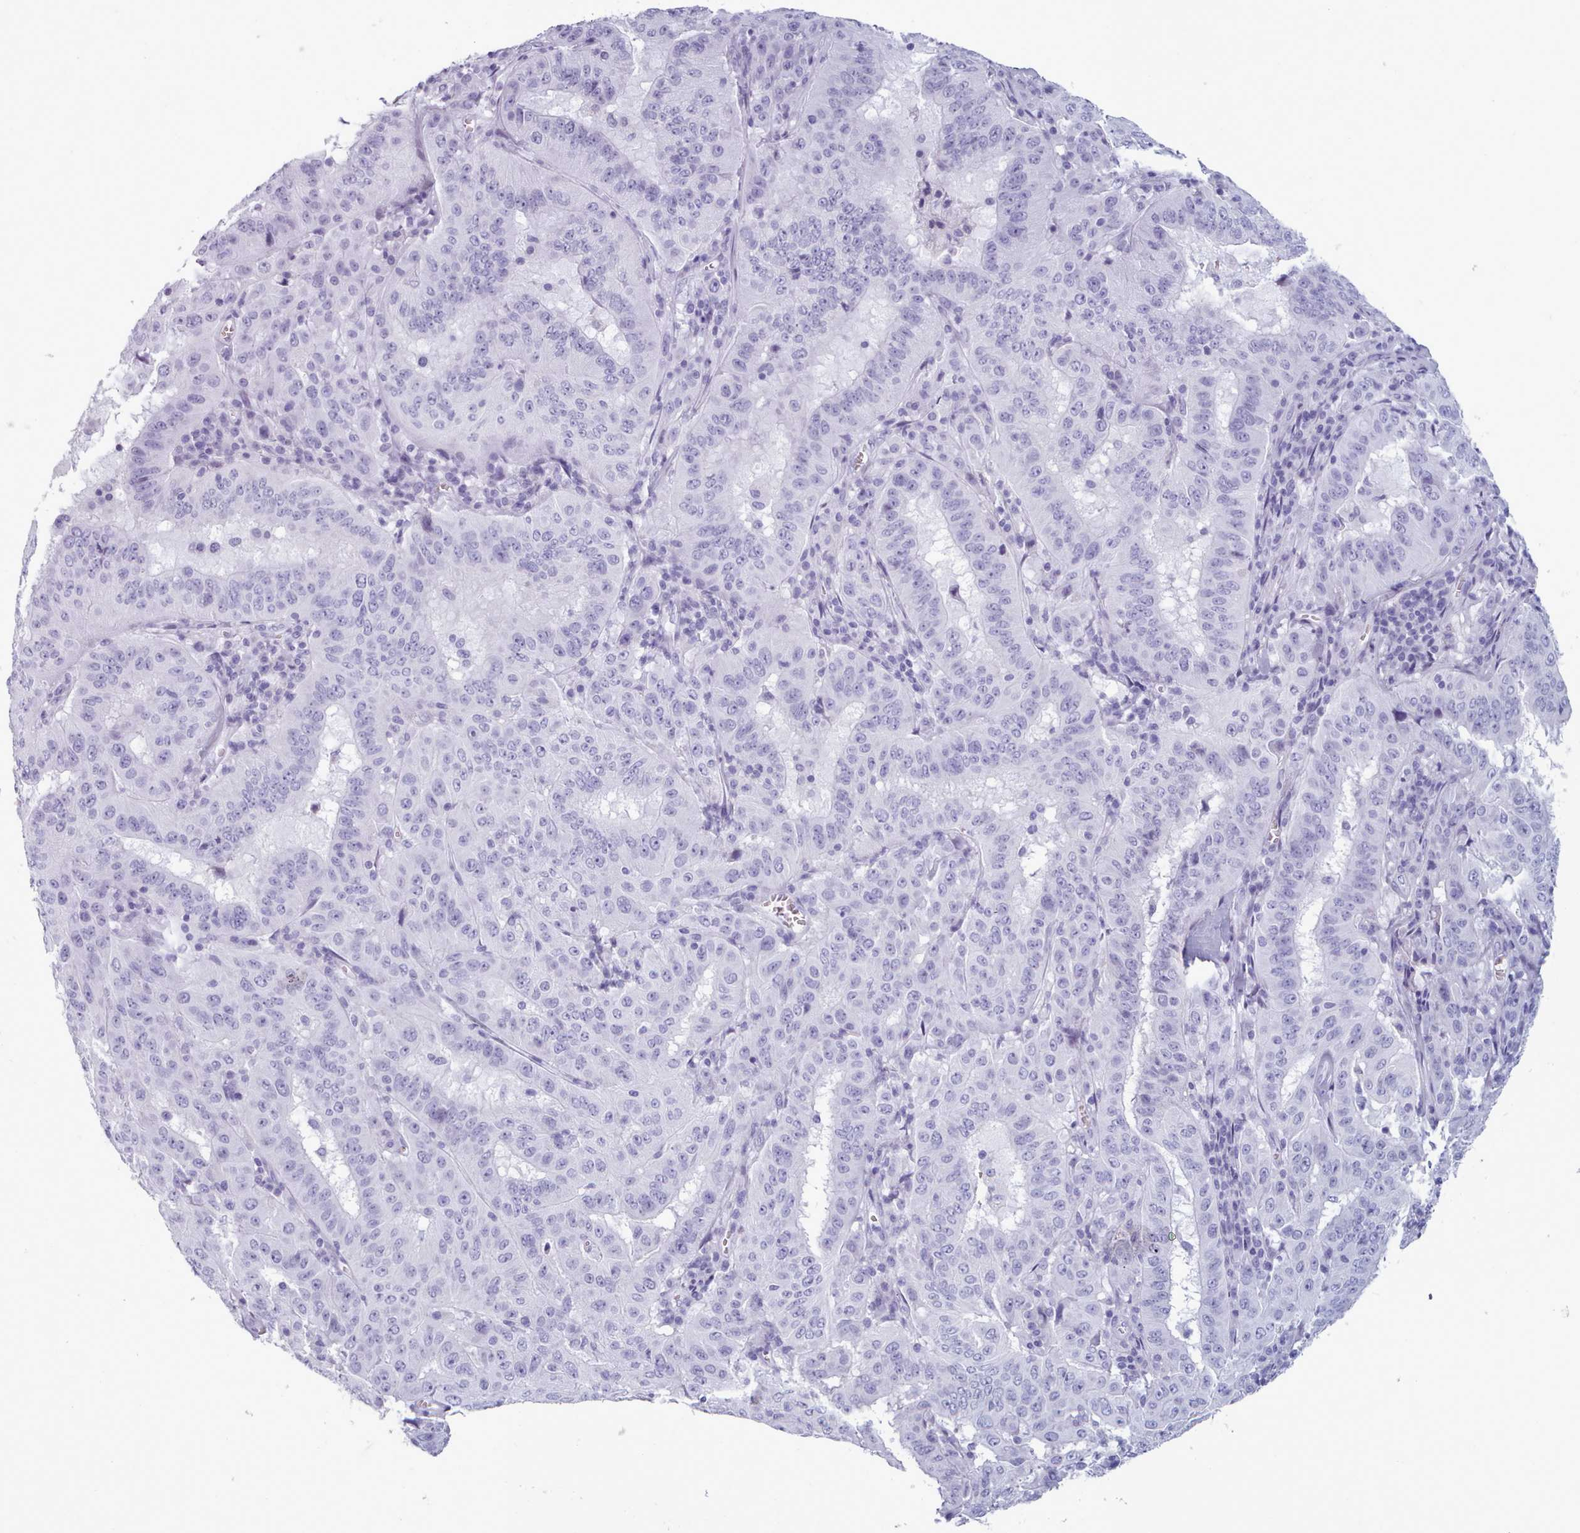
{"staining": {"intensity": "negative", "quantity": "none", "location": "none"}, "tissue": "pancreatic cancer", "cell_type": "Tumor cells", "image_type": "cancer", "snomed": [{"axis": "morphology", "description": "Adenocarcinoma, NOS"}, {"axis": "topography", "description": "Pancreas"}], "caption": "IHC image of neoplastic tissue: human adenocarcinoma (pancreatic) stained with DAB displays no significant protein positivity in tumor cells. The staining is performed using DAB (3,3'-diaminobenzidine) brown chromogen with nuclei counter-stained in using hematoxylin.", "gene": "ZNF43", "patient": {"sex": "male", "age": 63}}